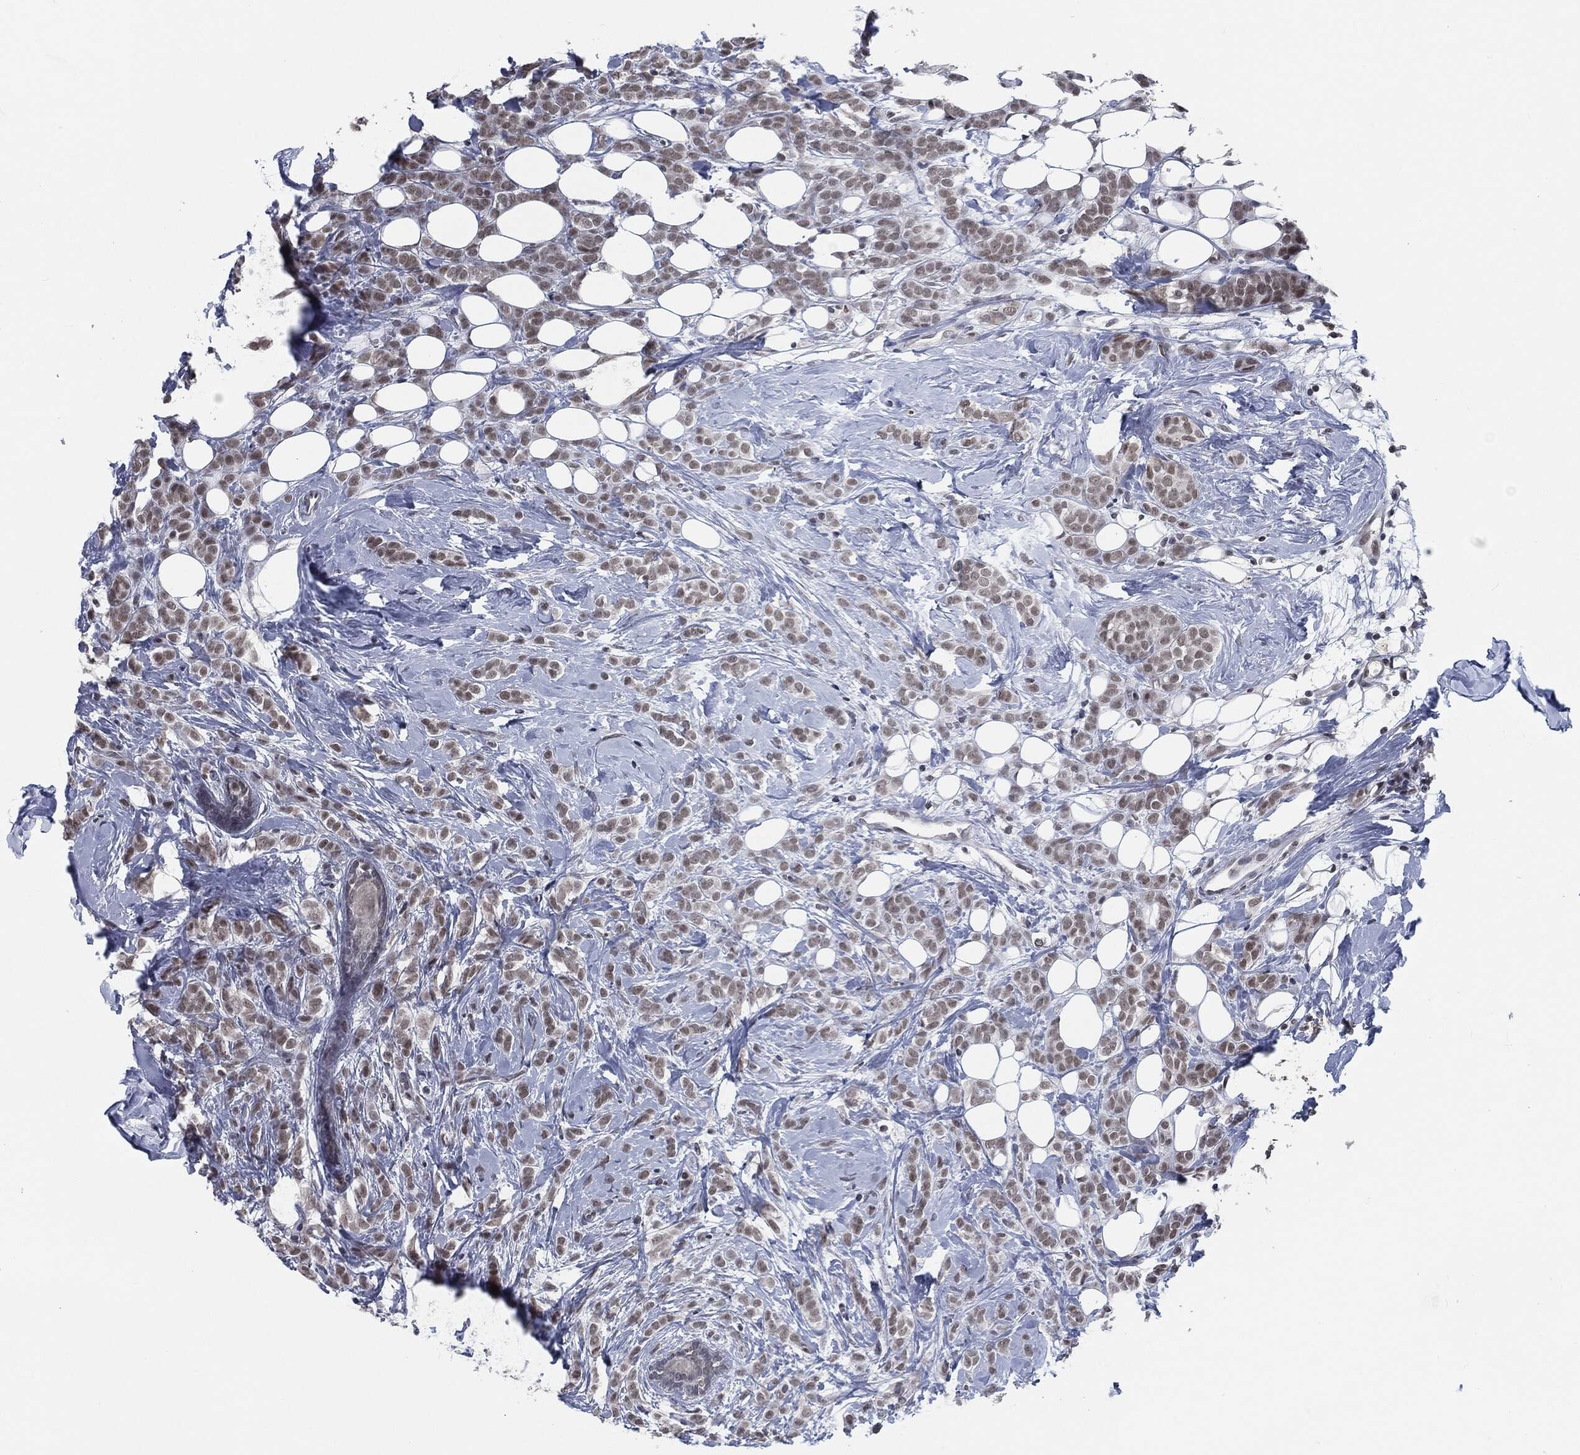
{"staining": {"intensity": "weak", "quantity": "25%-75%", "location": "nuclear"}, "tissue": "breast cancer", "cell_type": "Tumor cells", "image_type": "cancer", "snomed": [{"axis": "morphology", "description": "Lobular carcinoma"}, {"axis": "topography", "description": "Breast"}], "caption": "Lobular carcinoma (breast) stained for a protein (brown) reveals weak nuclear positive expression in about 25%-75% of tumor cells.", "gene": "ANXA1", "patient": {"sex": "female", "age": 49}}